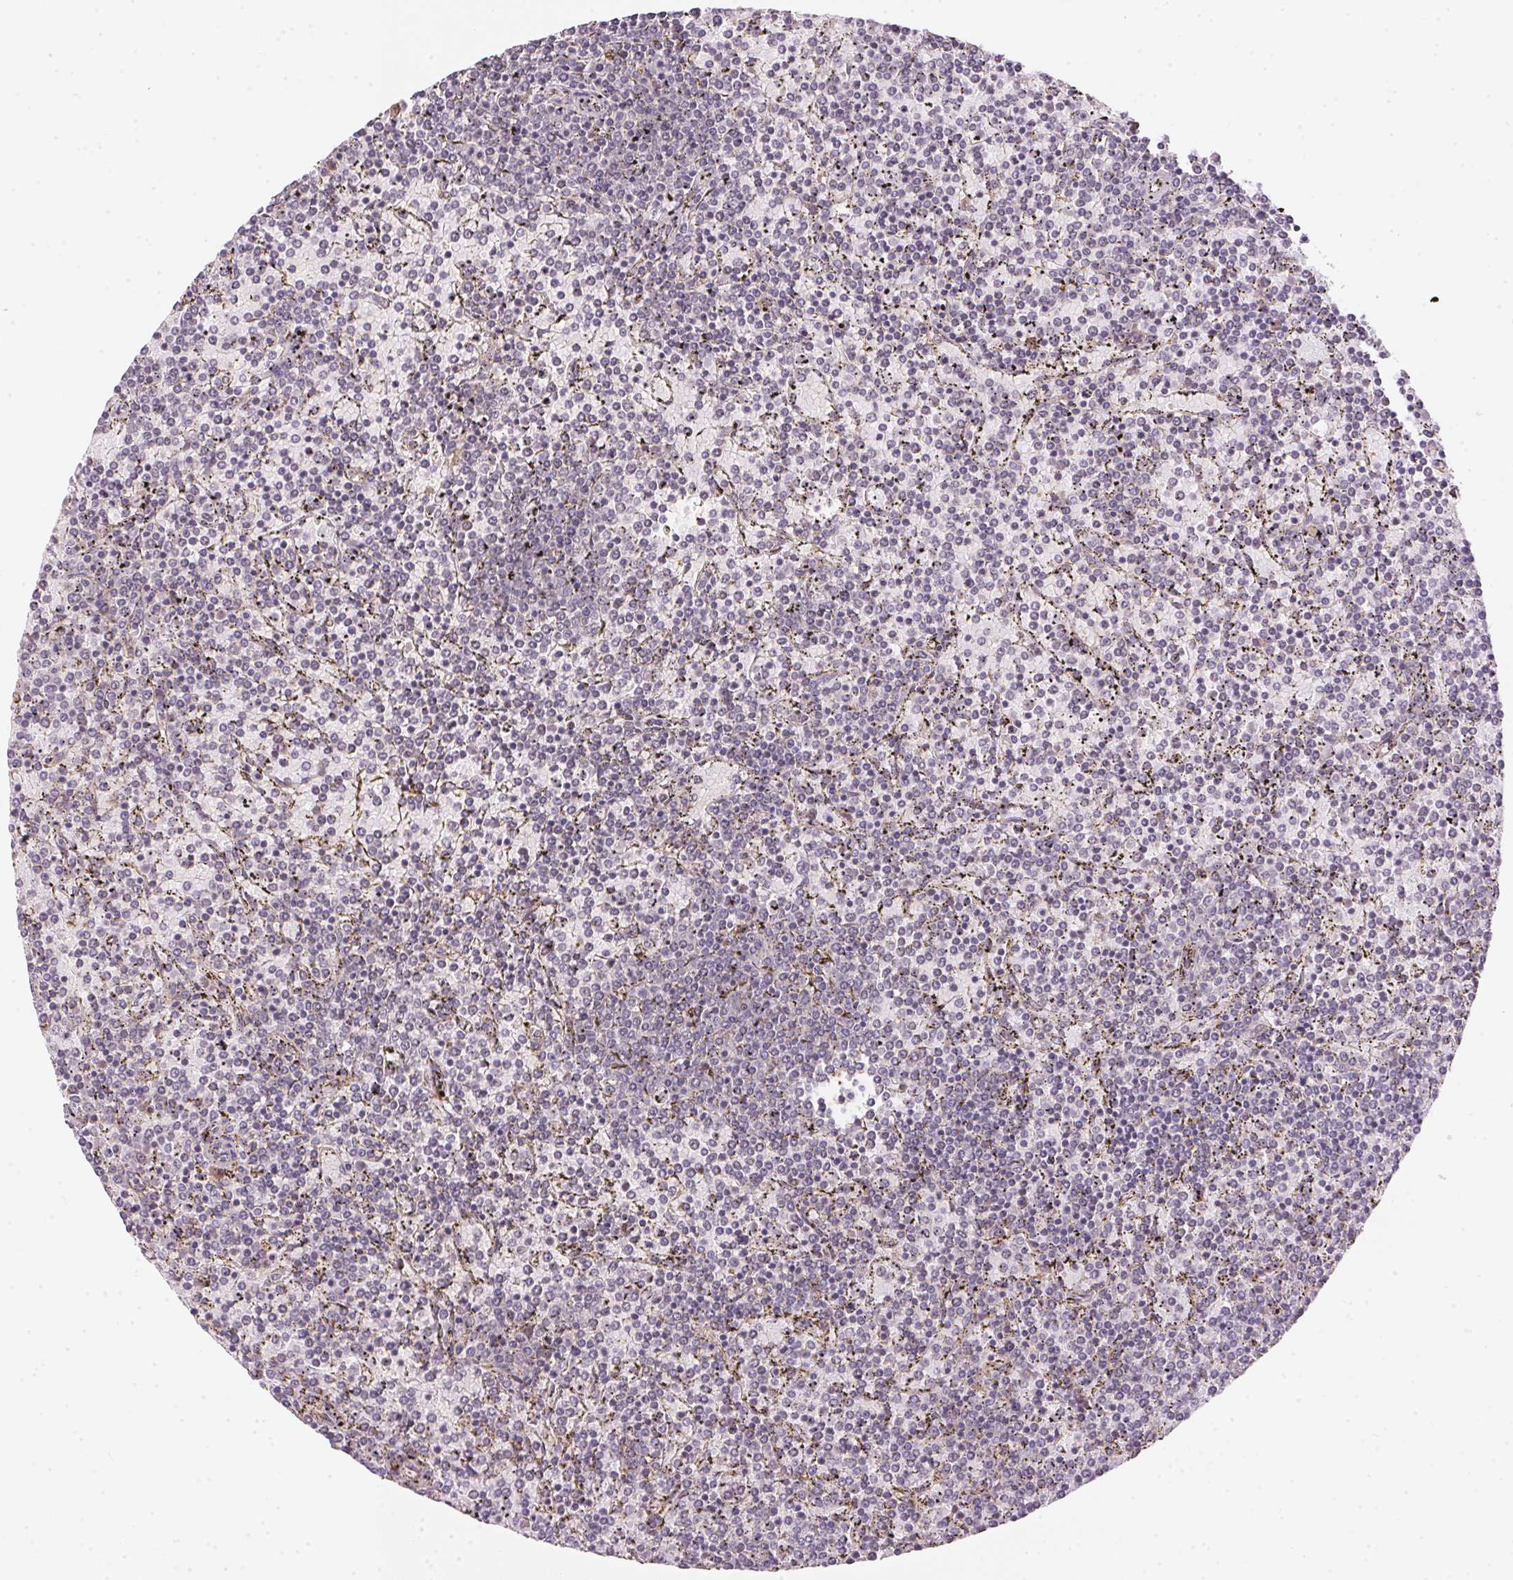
{"staining": {"intensity": "negative", "quantity": "none", "location": "none"}, "tissue": "lymphoma", "cell_type": "Tumor cells", "image_type": "cancer", "snomed": [{"axis": "morphology", "description": "Malignant lymphoma, non-Hodgkin's type, Low grade"}, {"axis": "topography", "description": "Spleen"}], "caption": "Lymphoma was stained to show a protein in brown. There is no significant staining in tumor cells.", "gene": "TTC23L", "patient": {"sex": "female", "age": 77}}